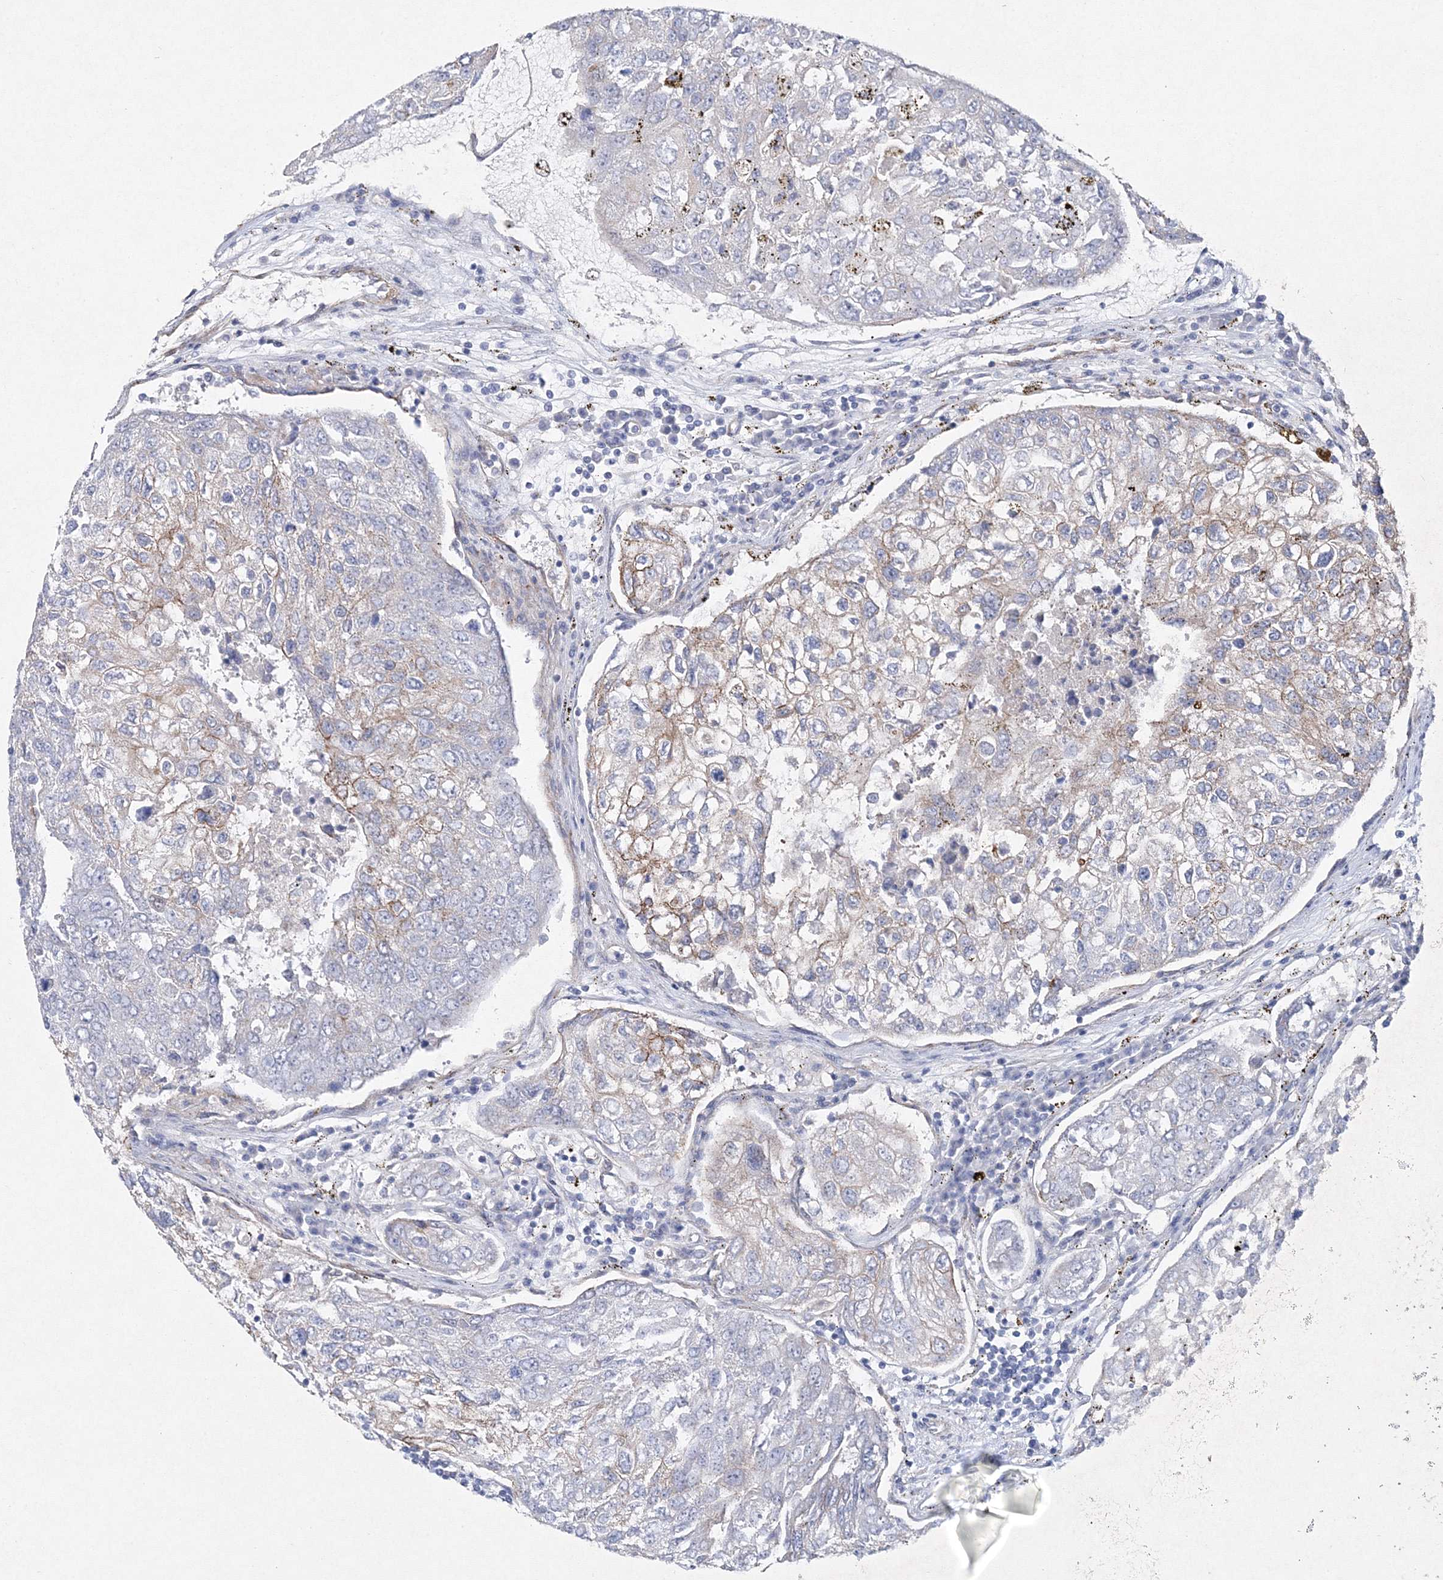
{"staining": {"intensity": "moderate", "quantity": "<25%", "location": "cytoplasmic/membranous"}, "tissue": "urothelial cancer", "cell_type": "Tumor cells", "image_type": "cancer", "snomed": [{"axis": "morphology", "description": "Urothelial carcinoma, High grade"}, {"axis": "topography", "description": "Lymph node"}, {"axis": "topography", "description": "Urinary bladder"}], "caption": "Protein staining by IHC reveals moderate cytoplasmic/membranous staining in about <25% of tumor cells in urothelial cancer.", "gene": "NAA40", "patient": {"sex": "male", "age": 51}}